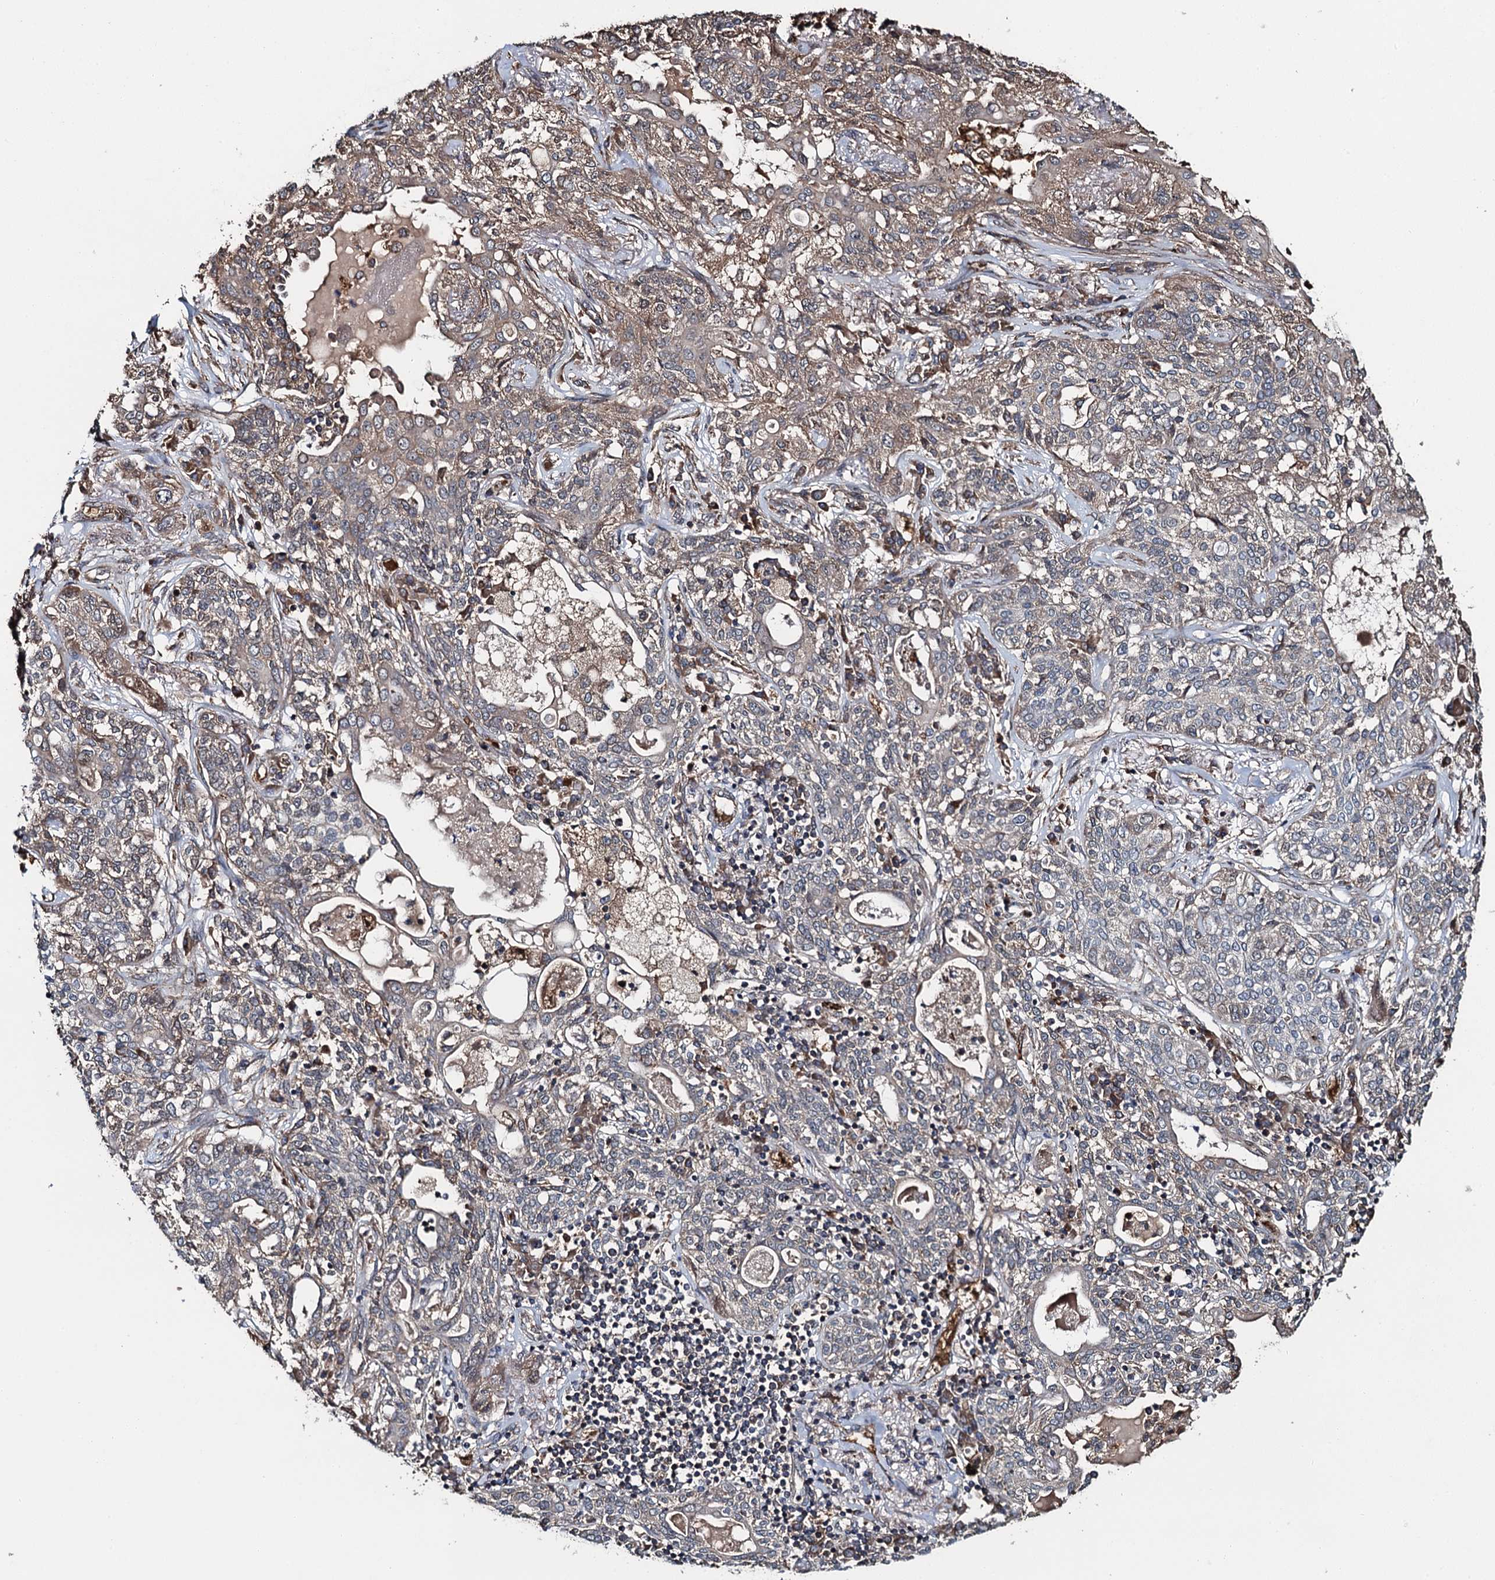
{"staining": {"intensity": "weak", "quantity": "25%-75%", "location": "cytoplasmic/membranous"}, "tissue": "lung cancer", "cell_type": "Tumor cells", "image_type": "cancer", "snomed": [{"axis": "morphology", "description": "Squamous cell carcinoma, NOS"}, {"axis": "topography", "description": "Lung"}], "caption": "Weak cytoplasmic/membranous protein expression is identified in about 25%-75% of tumor cells in lung cancer. The staining was performed using DAB (3,3'-diaminobenzidine), with brown indicating positive protein expression. Nuclei are stained blue with hematoxylin.", "gene": "SNX32", "patient": {"sex": "female", "age": 70}}